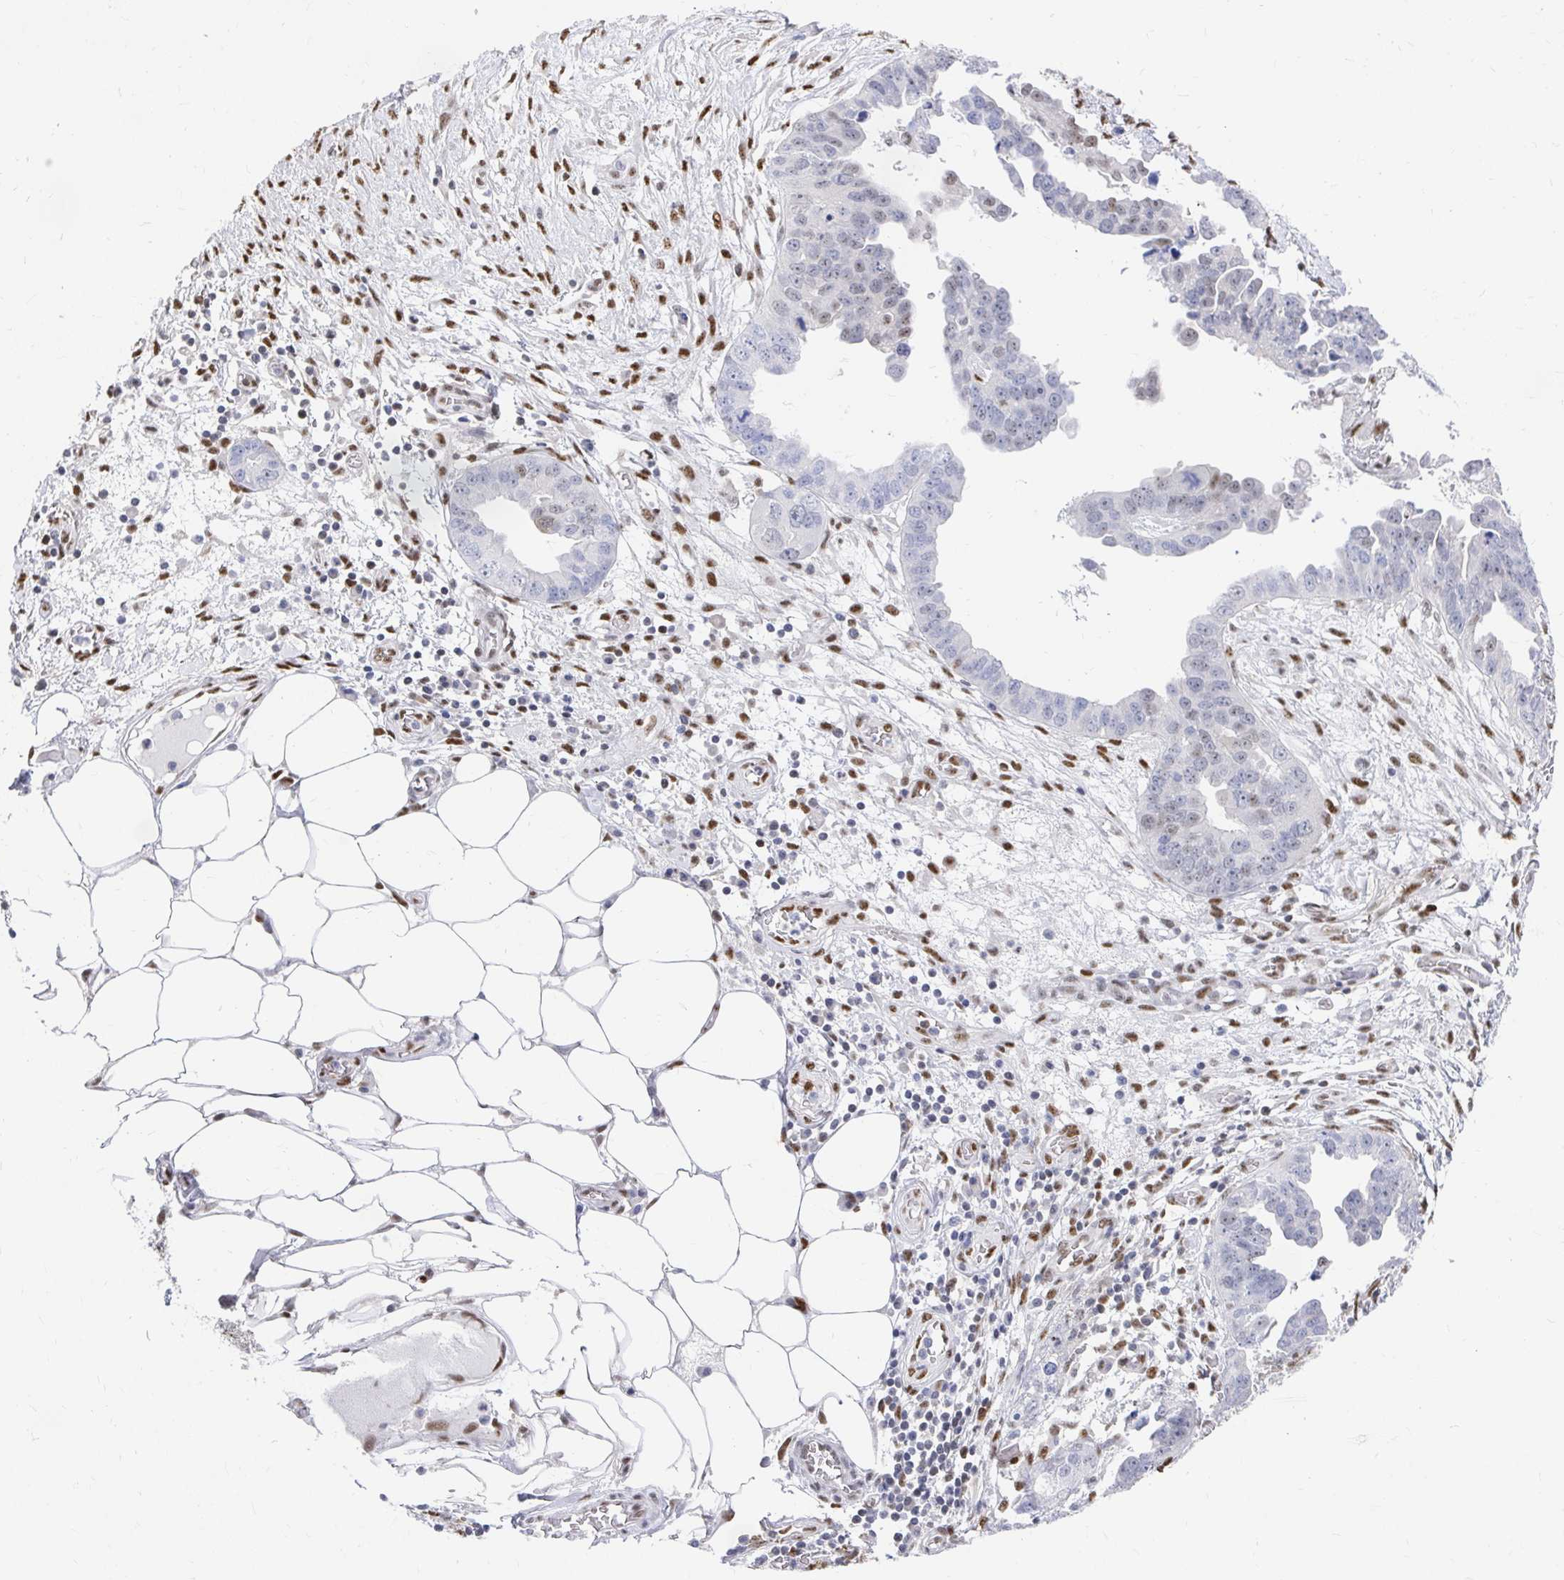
{"staining": {"intensity": "weak", "quantity": "<25%", "location": "nuclear"}, "tissue": "ovarian cancer", "cell_type": "Tumor cells", "image_type": "cancer", "snomed": [{"axis": "morphology", "description": "Cystadenocarcinoma, serous, NOS"}, {"axis": "topography", "description": "Ovary"}], "caption": "This is an immunohistochemistry micrograph of human serous cystadenocarcinoma (ovarian). There is no positivity in tumor cells.", "gene": "CLIC3", "patient": {"sex": "female", "age": 75}}